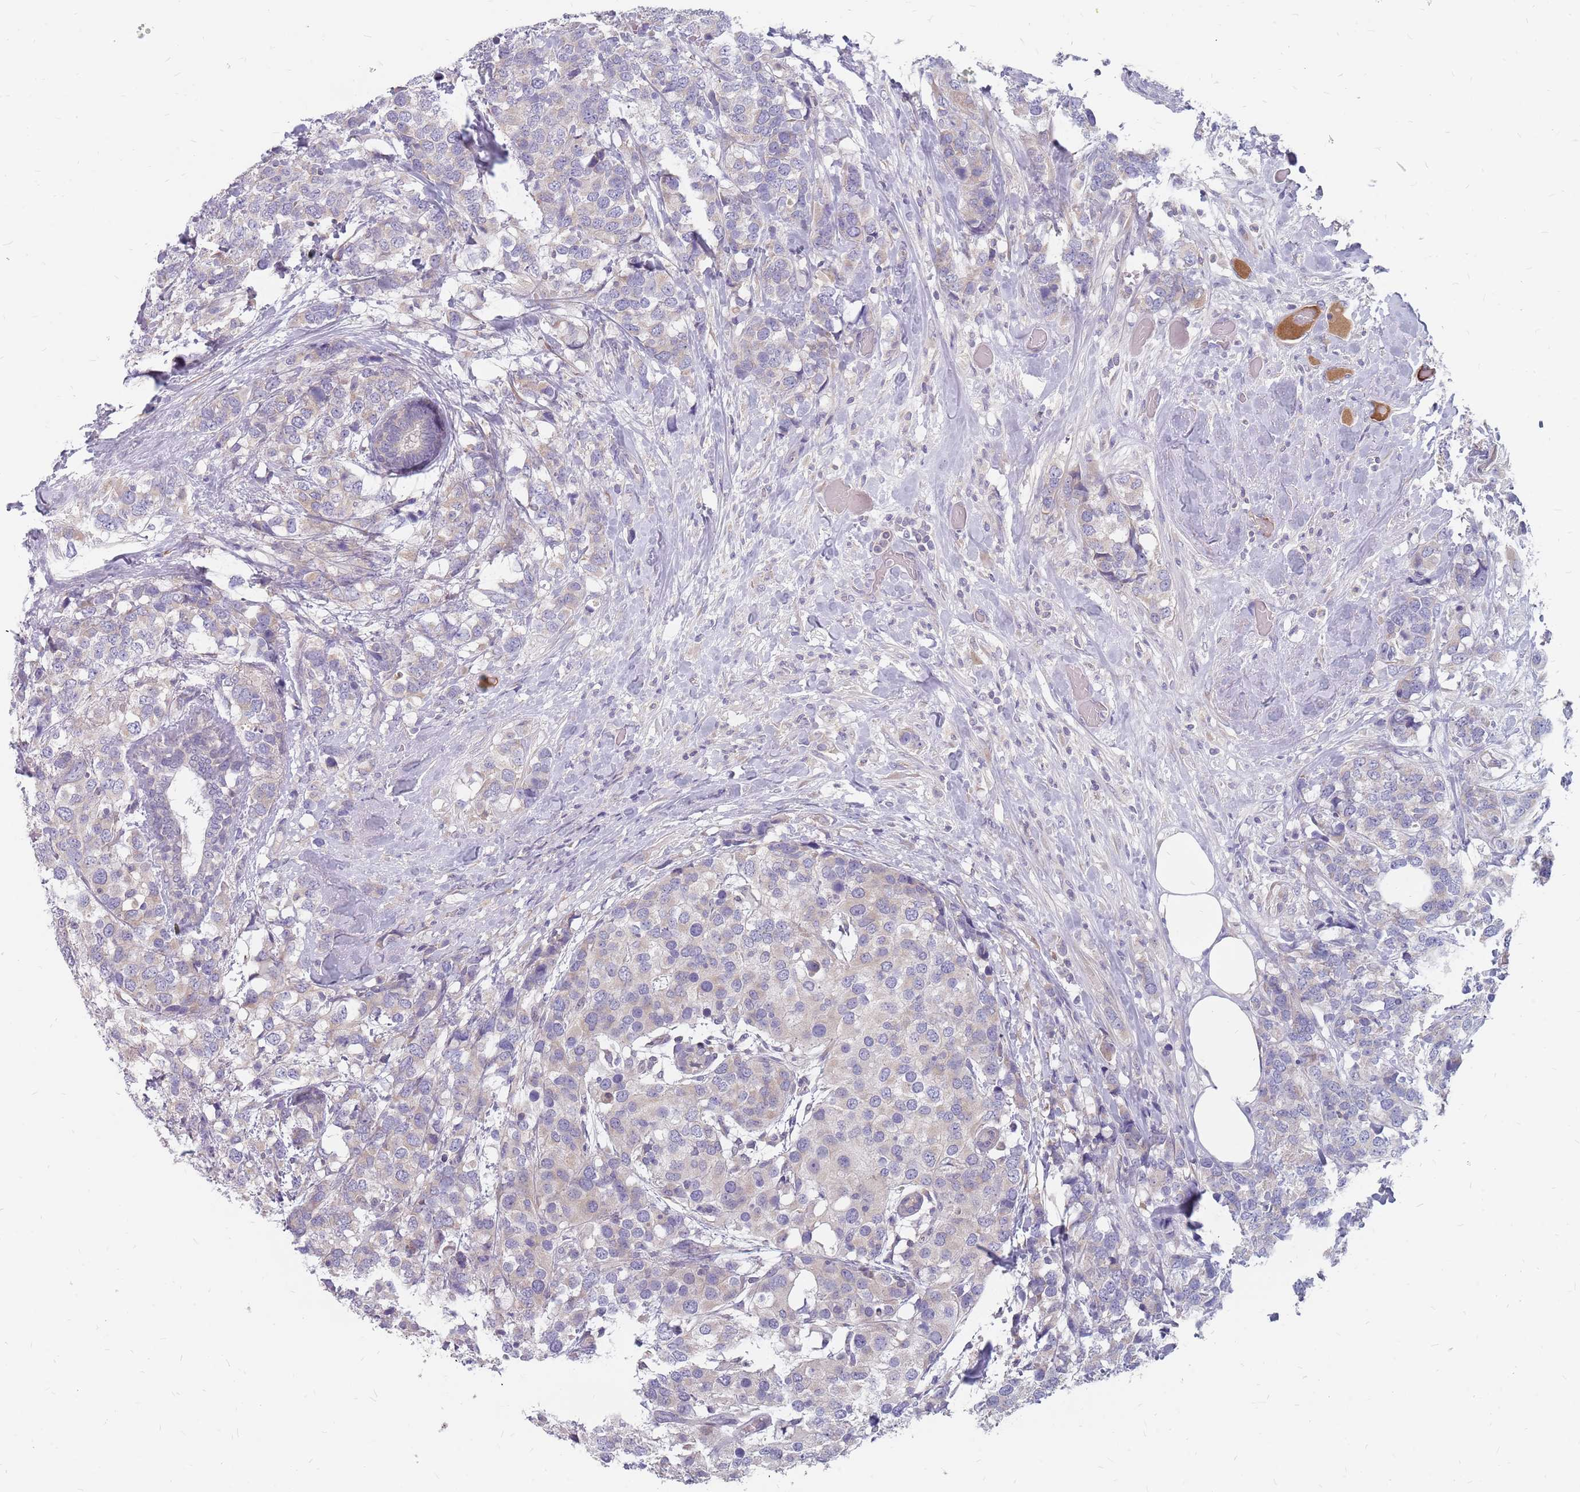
{"staining": {"intensity": "negative", "quantity": "none", "location": "none"}, "tissue": "breast cancer", "cell_type": "Tumor cells", "image_type": "cancer", "snomed": [{"axis": "morphology", "description": "Lobular carcinoma"}, {"axis": "topography", "description": "Breast"}], "caption": "This image is of breast cancer stained with IHC to label a protein in brown with the nuclei are counter-stained blue. There is no positivity in tumor cells. (DAB immunohistochemistry visualized using brightfield microscopy, high magnification).", "gene": "CMTR2", "patient": {"sex": "female", "age": 59}}